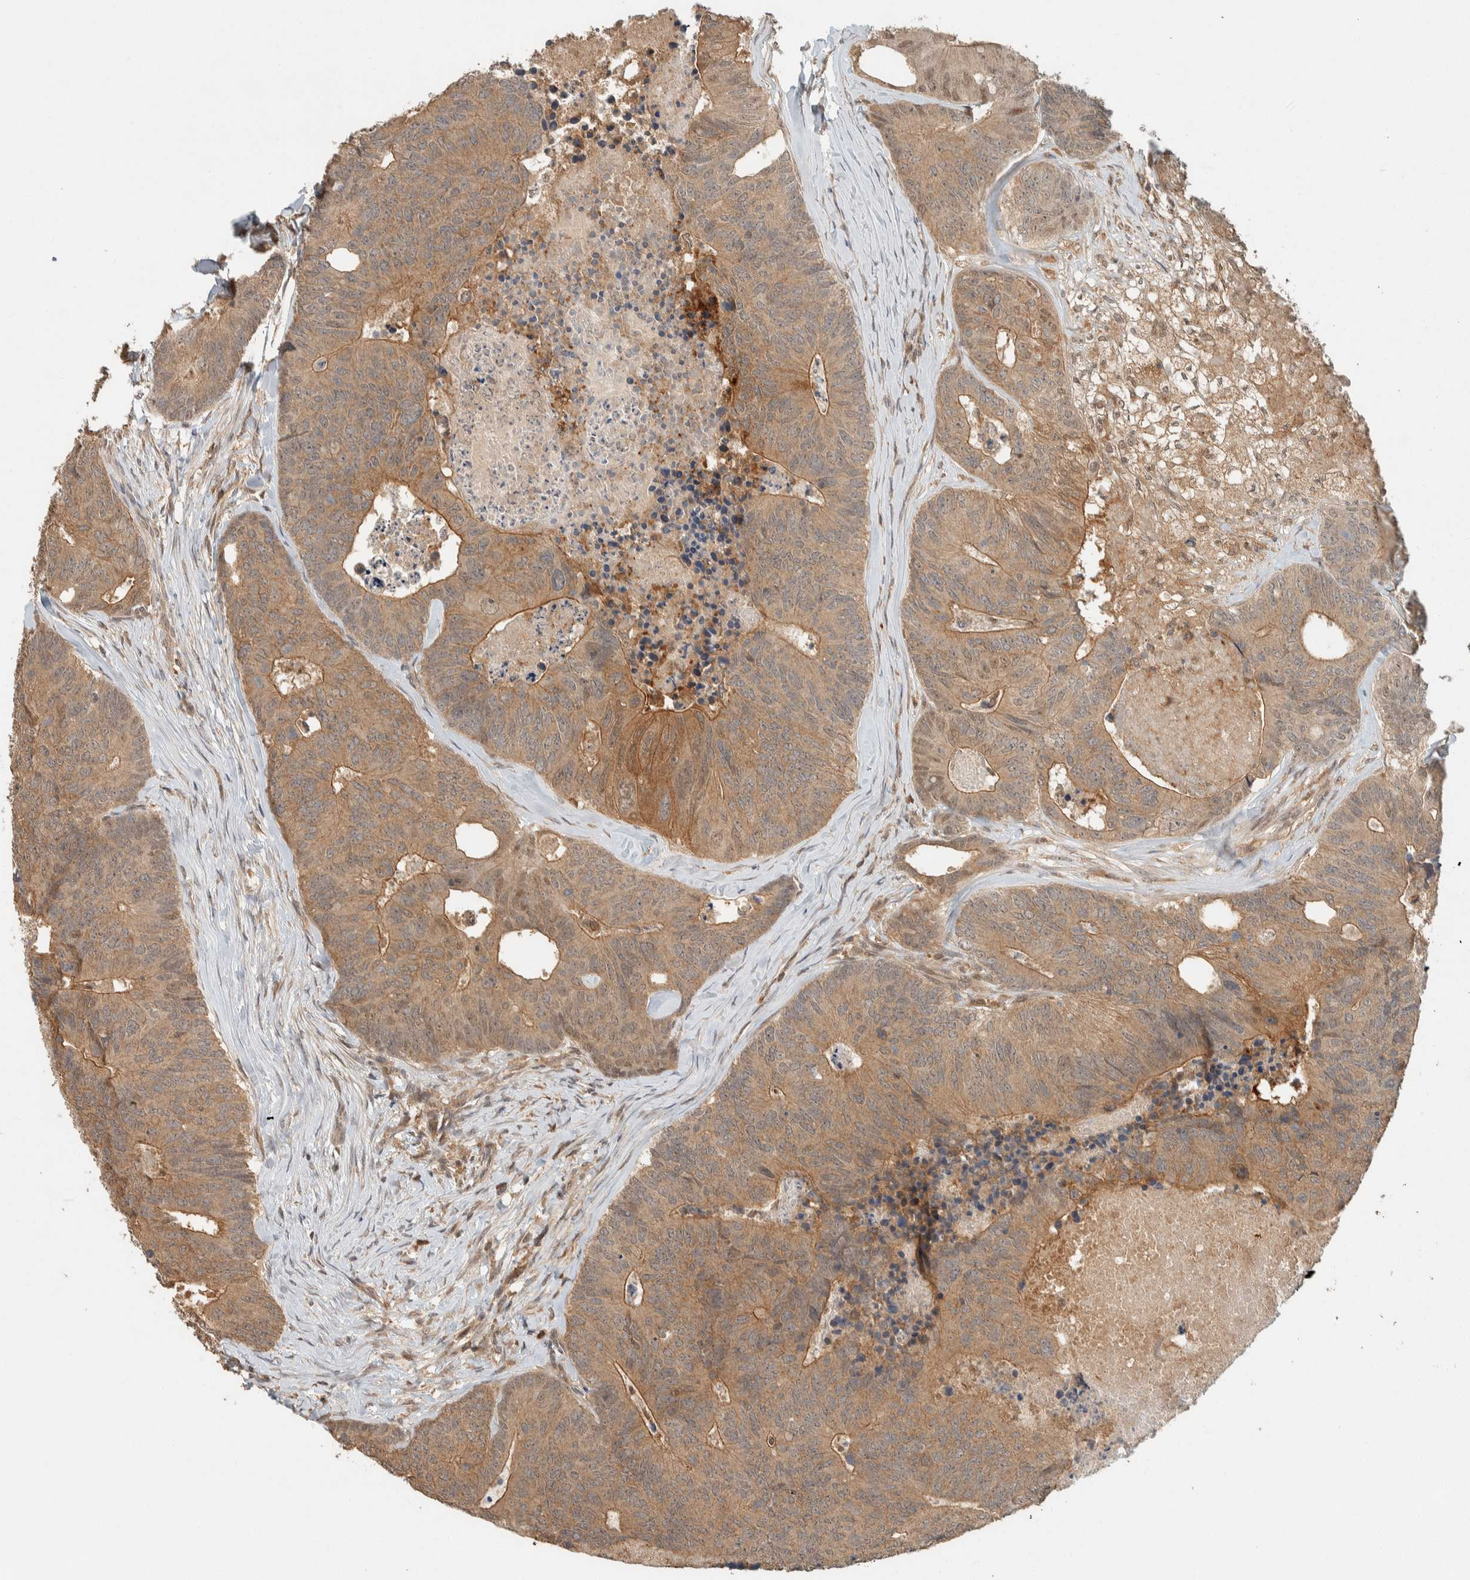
{"staining": {"intensity": "moderate", "quantity": ">75%", "location": "cytoplasmic/membranous"}, "tissue": "colorectal cancer", "cell_type": "Tumor cells", "image_type": "cancer", "snomed": [{"axis": "morphology", "description": "Adenocarcinoma, NOS"}, {"axis": "topography", "description": "Colon"}], "caption": "A high-resolution histopathology image shows IHC staining of colorectal cancer (adenocarcinoma), which demonstrates moderate cytoplasmic/membranous staining in approximately >75% of tumor cells.", "gene": "ZNF567", "patient": {"sex": "female", "age": 67}}